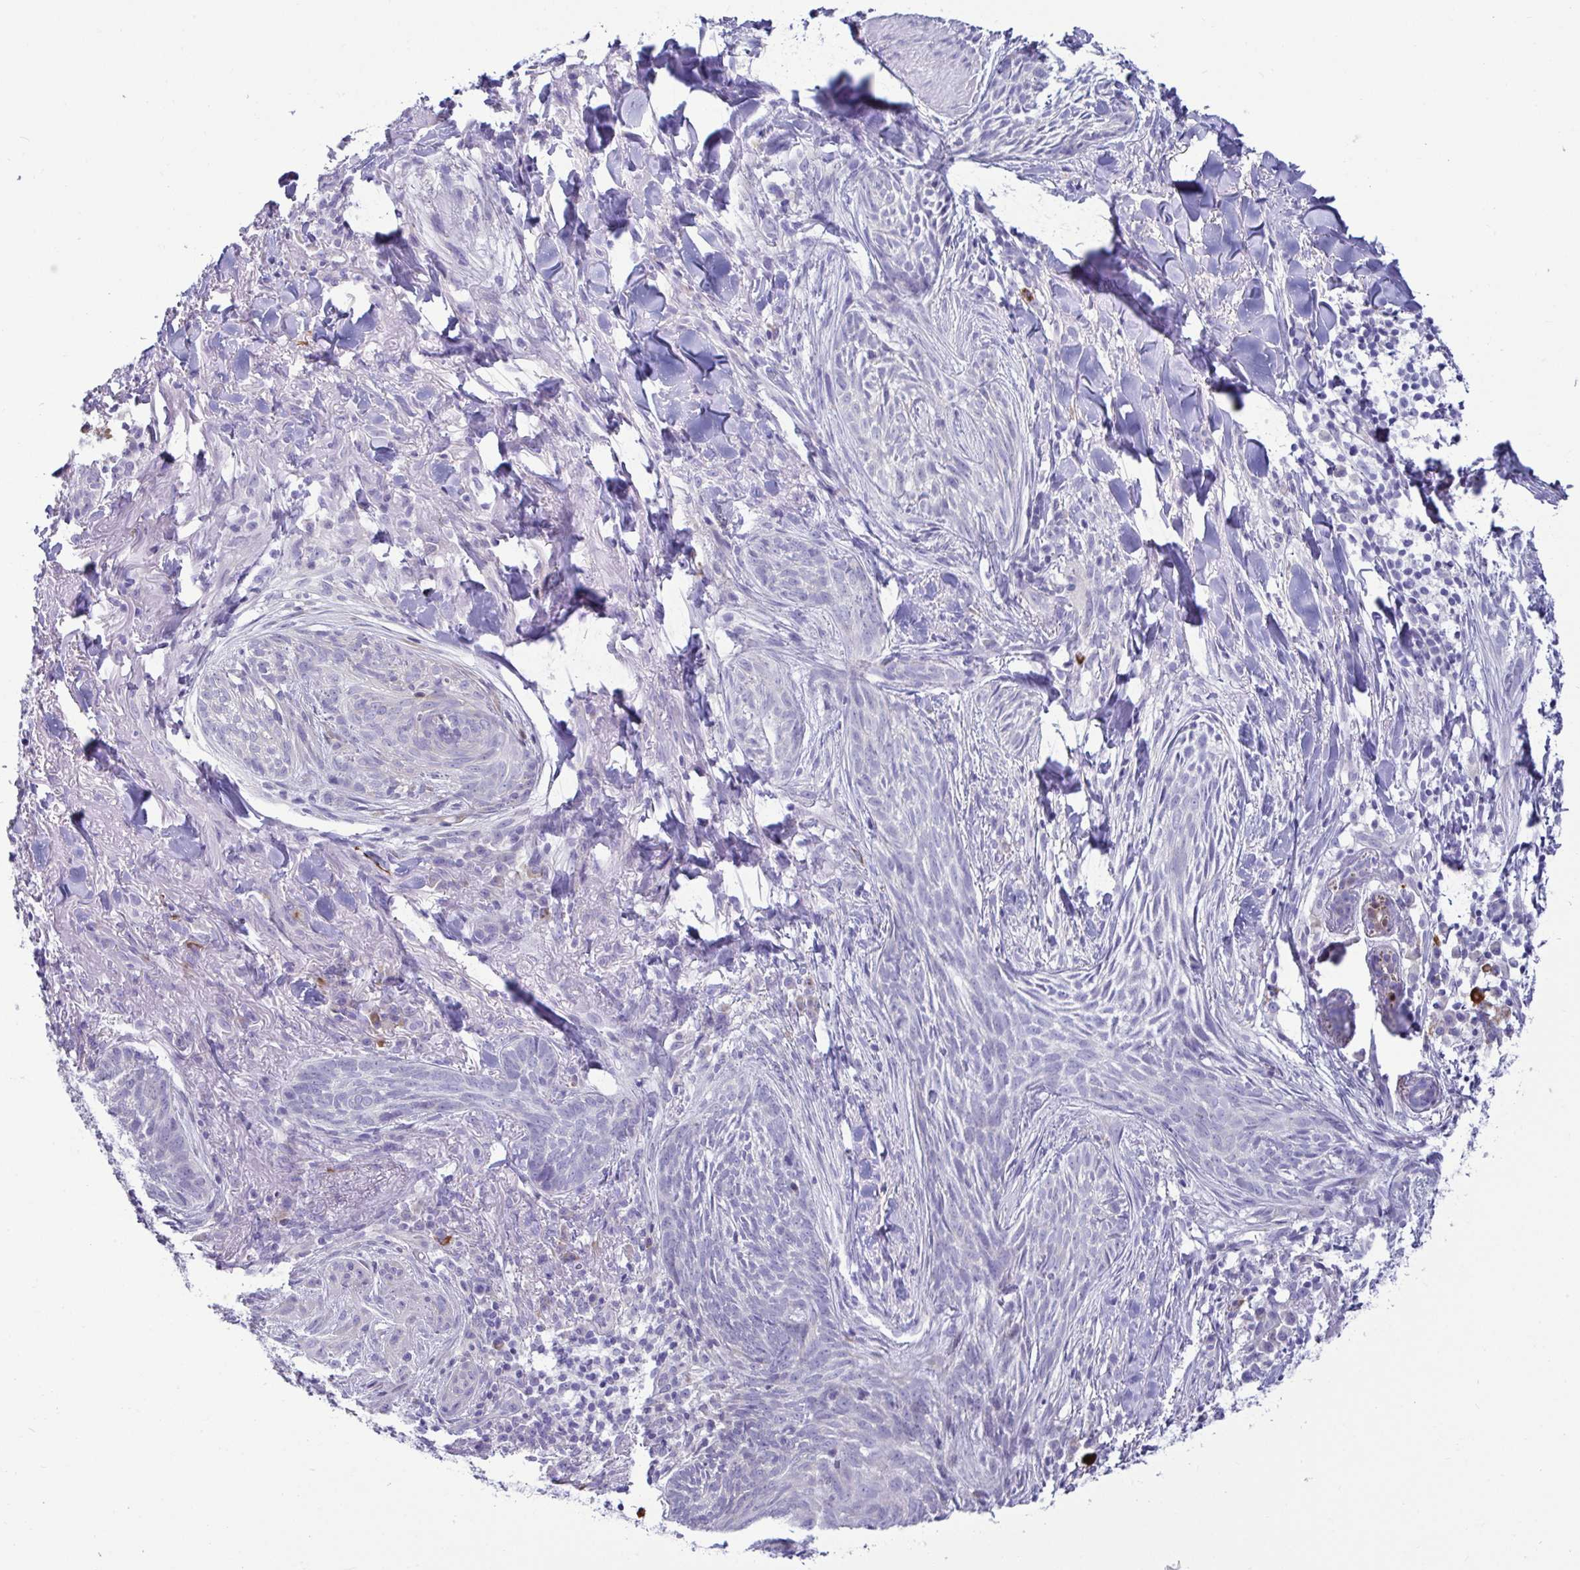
{"staining": {"intensity": "negative", "quantity": "none", "location": "none"}, "tissue": "skin cancer", "cell_type": "Tumor cells", "image_type": "cancer", "snomed": [{"axis": "morphology", "description": "Basal cell carcinoma"}, {"axis": "topography", "description": "Skin"}], "caption": "A high-resolution image shows immunohistochemistry staining of skin cancer, which displays no significant expression in tumor cells. (Brightfield microscopy of DAB (3,3'-diaminobenzidine) IHC at high magnification).", "gene": "TFPI2", "patient": {"sex": "female", "age": 93}}